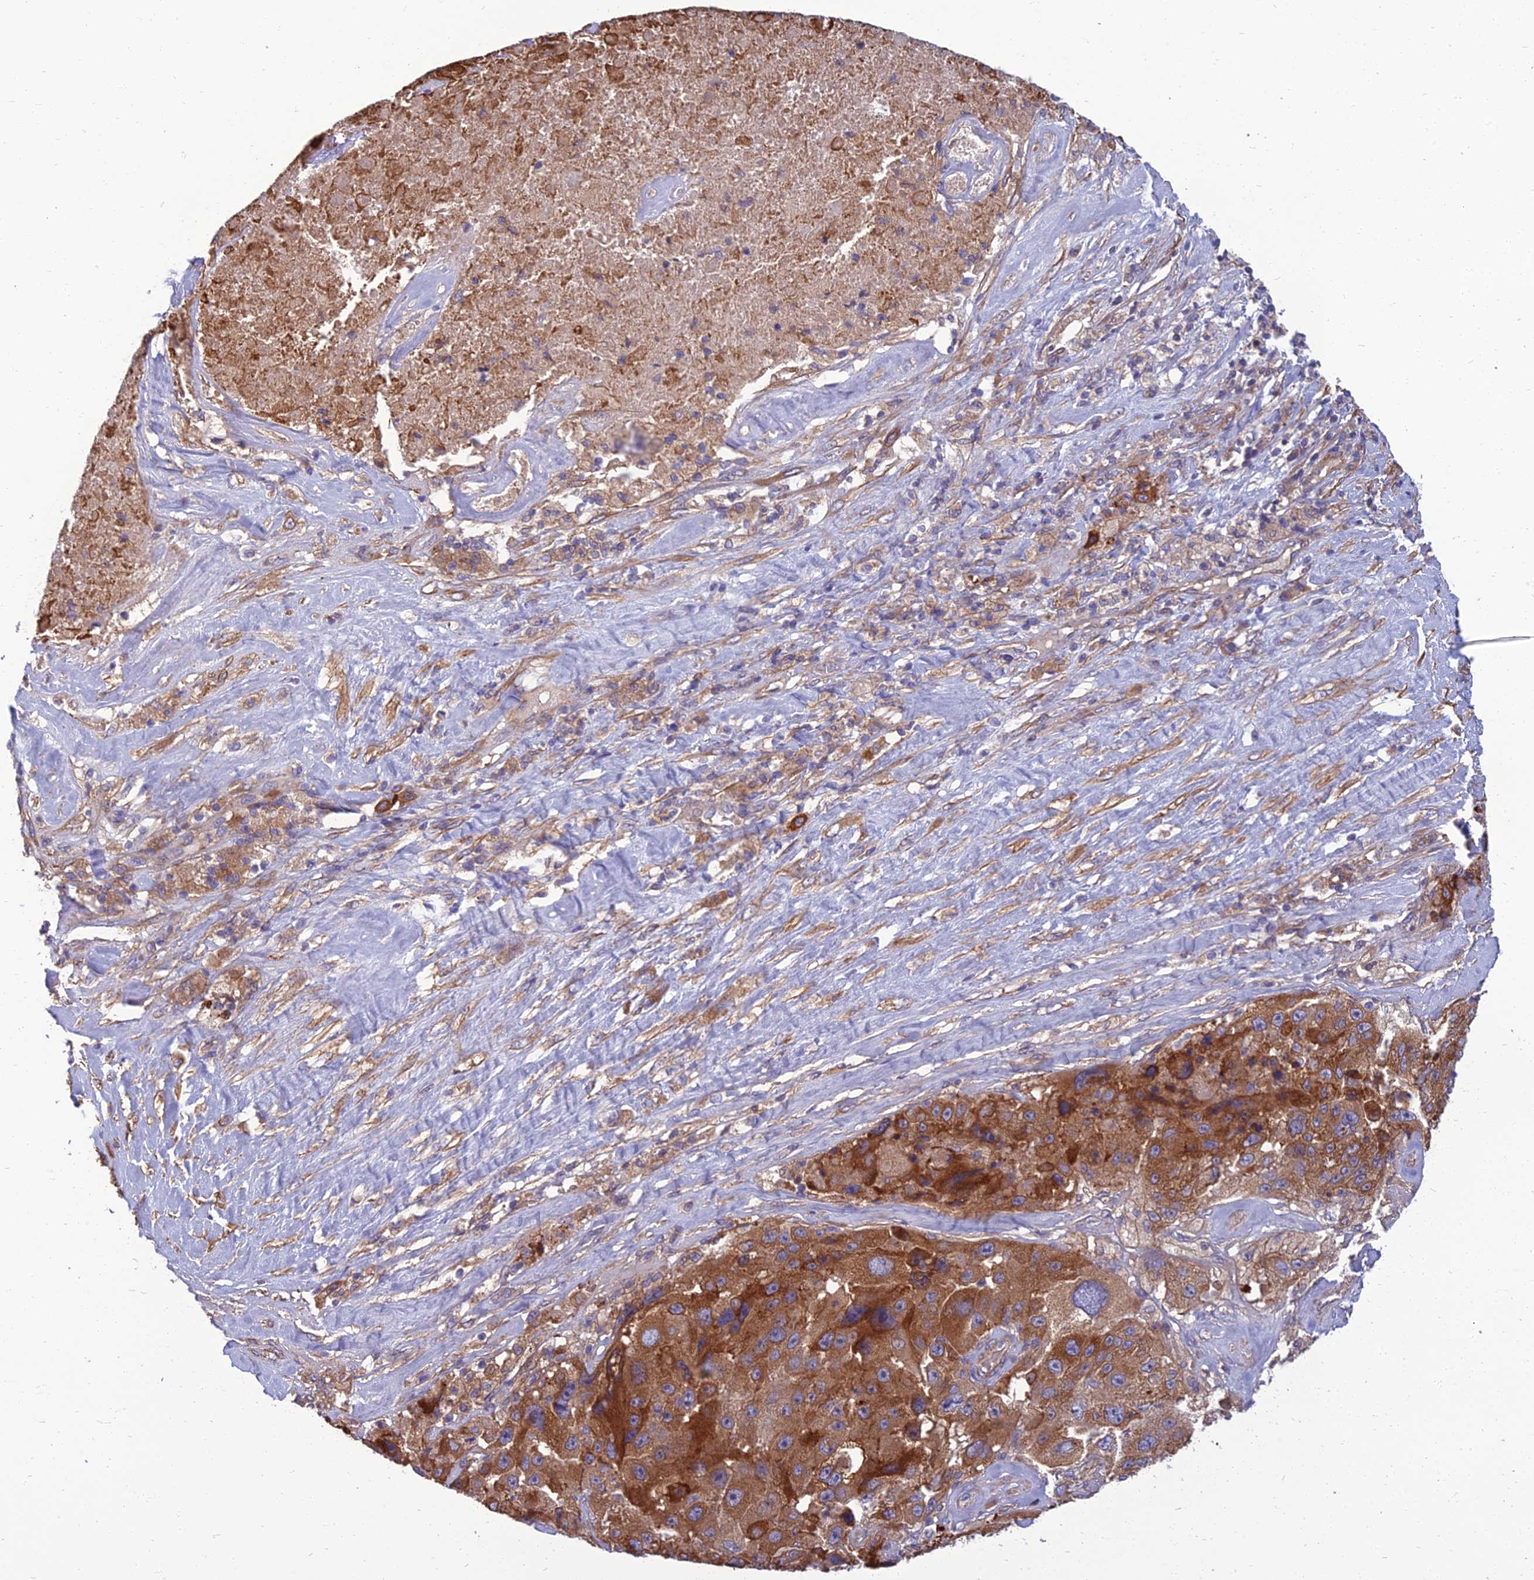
{"staining": {"intensity": "strong", "quantity": ">75%", "location": "cytoplasmic/membranous"}, "tissue": "melanoma", "cell_type": "Tumor cells", "image_type": "cancer", "snomed": [{"axis": "morphology", "description": "Malignant melanoma, Metastatic site"}, {"axis": "topography", "description": "Lymph node"}], "caption": "Immunohistochemical staining of human malignant melanoma (metastatic site) shows strong cytoplasmic/membranous protein expression in approximately >75% of tumor cells.", "gene": "WDR24", "patient": {"sex": "male", "age": 62}}